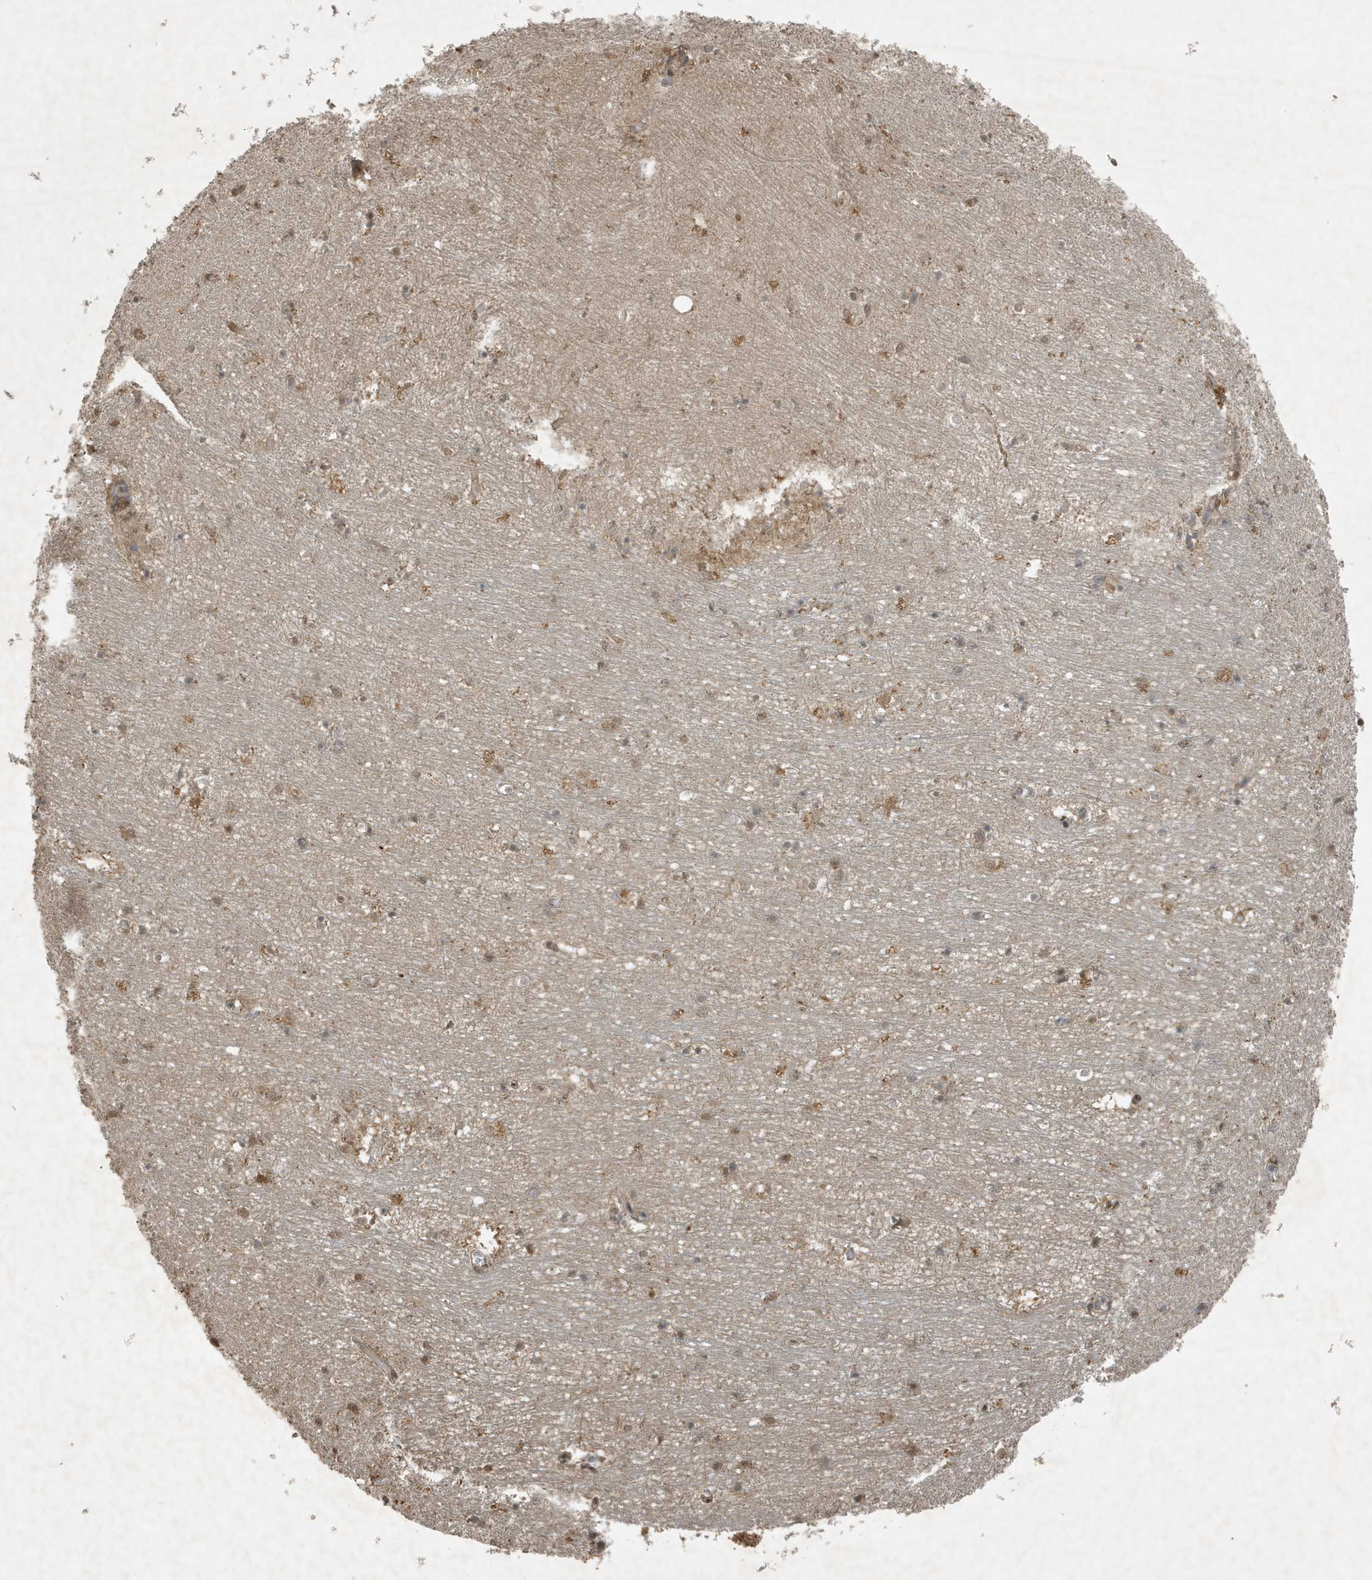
{"staining": {"intensity": "weak", "quantity": "25%-75%", "location": "cytoplasmic/membranous"}, "tissue": "hippocampus", "cell_type": "Glial cells", "image_type": "normal", "snomed": [{"axis": "morphology", "description": "Normal tissue, NOS"}, {"axis": "topography", "description": "Hippocampus"}], "caption": "Protein analysis of normal hippocampus reveals weak cytoplasmic/membranous staining in about 25%-75% of glial cells. The staining is performed using DAB brown chromogen to label protein expression. The nuclei are counter-stained blue using hematoxylin.", "gene": "HSPA1A", "patient": {"sex": "female", "age": 64}}